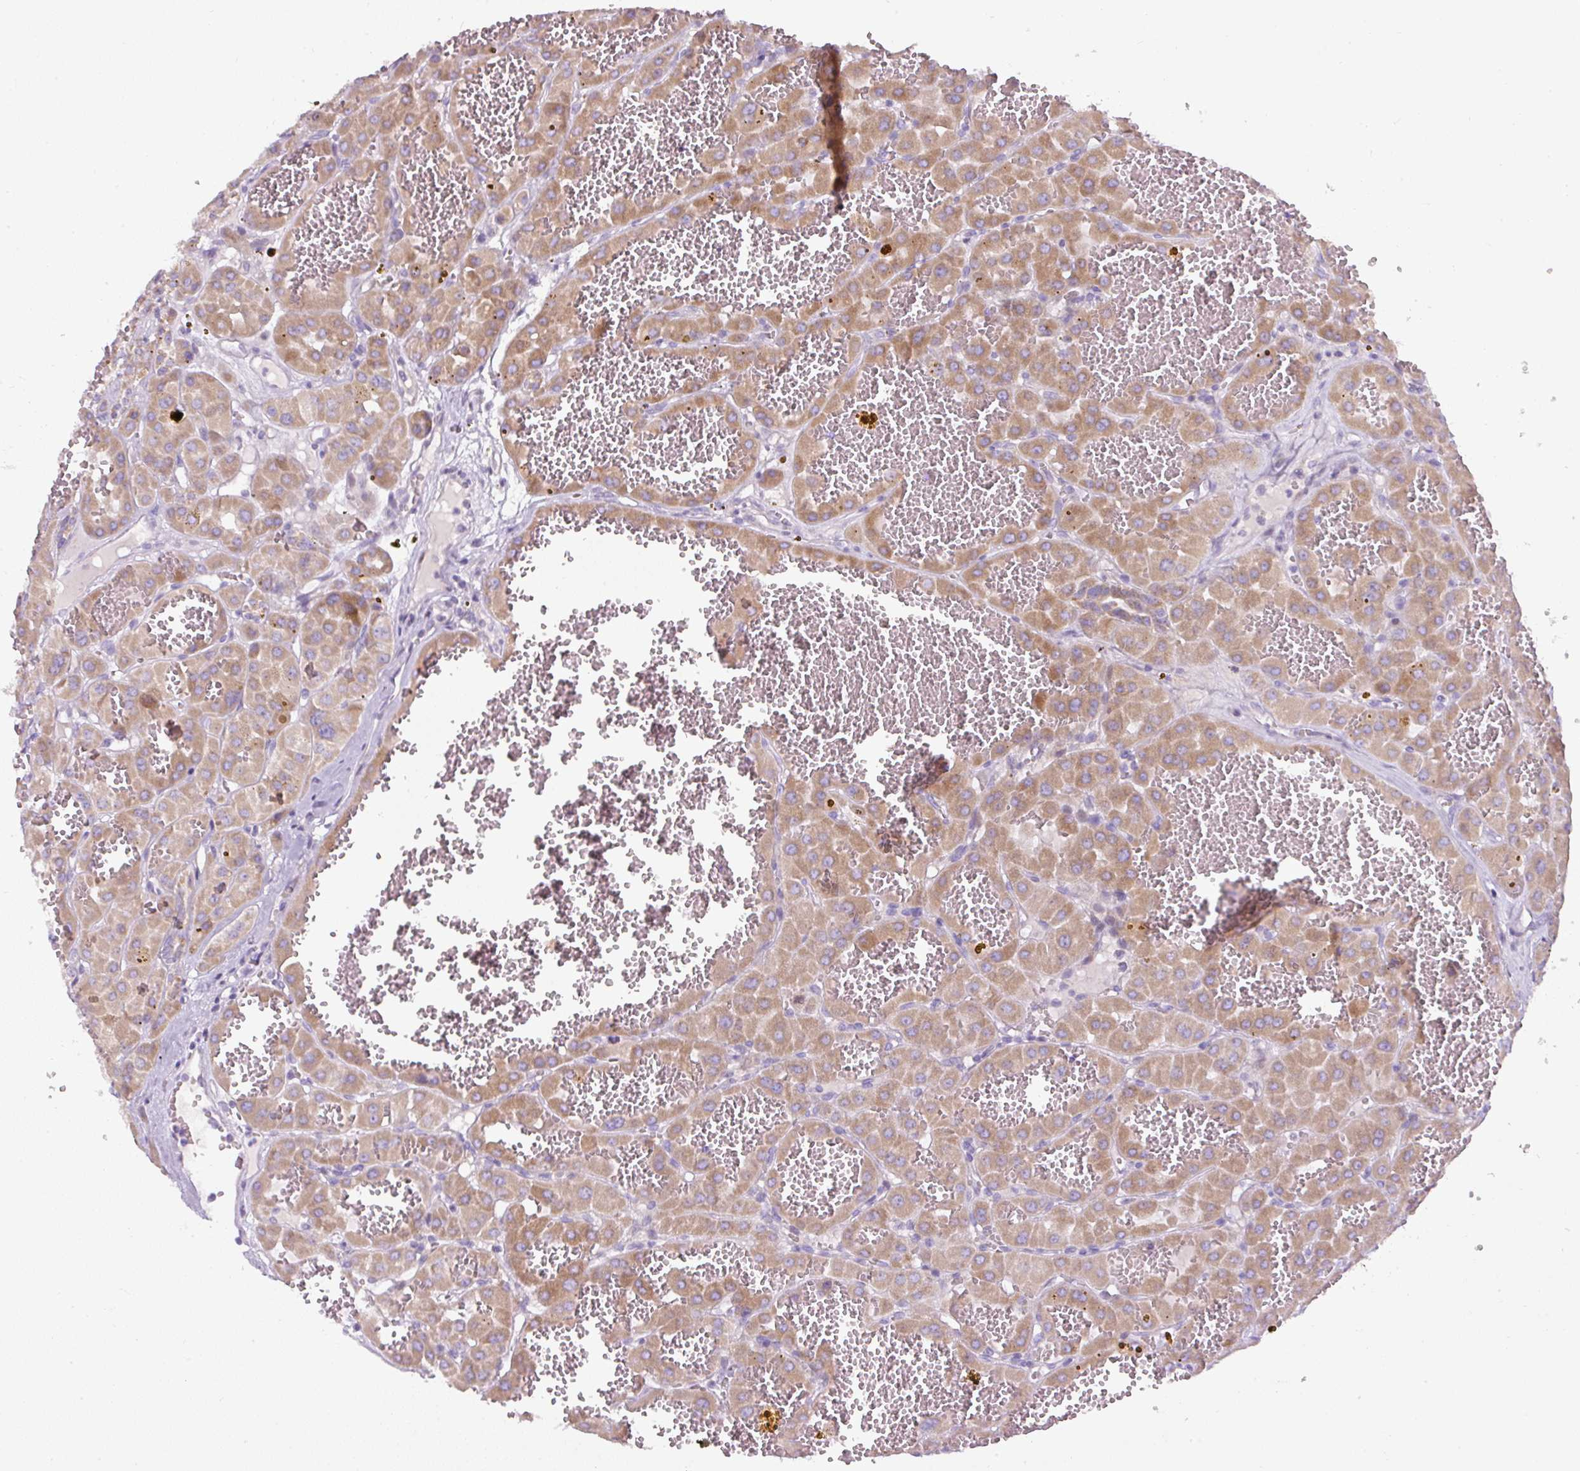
{"staining": {"intensity": "moderate", "quantity": ">75%", "location": "cytoplasmic/membranous"}, "tissue": "renal cancer", "cell_type": "Tumor cells", "image_type": "cancer", "snomed": [{"axis": "morphology", "description": "Carcinoma, NOS"}, {"axis": "topography", "description": "Kidney"}], "caption": "Carcinoma (renal) stained with IHC displays moderate cytoplasmic/membranous staining in about >75% of tumor cells.", "gene": "FGFBP3", "patient": {"sex": "female", "age": 75}}